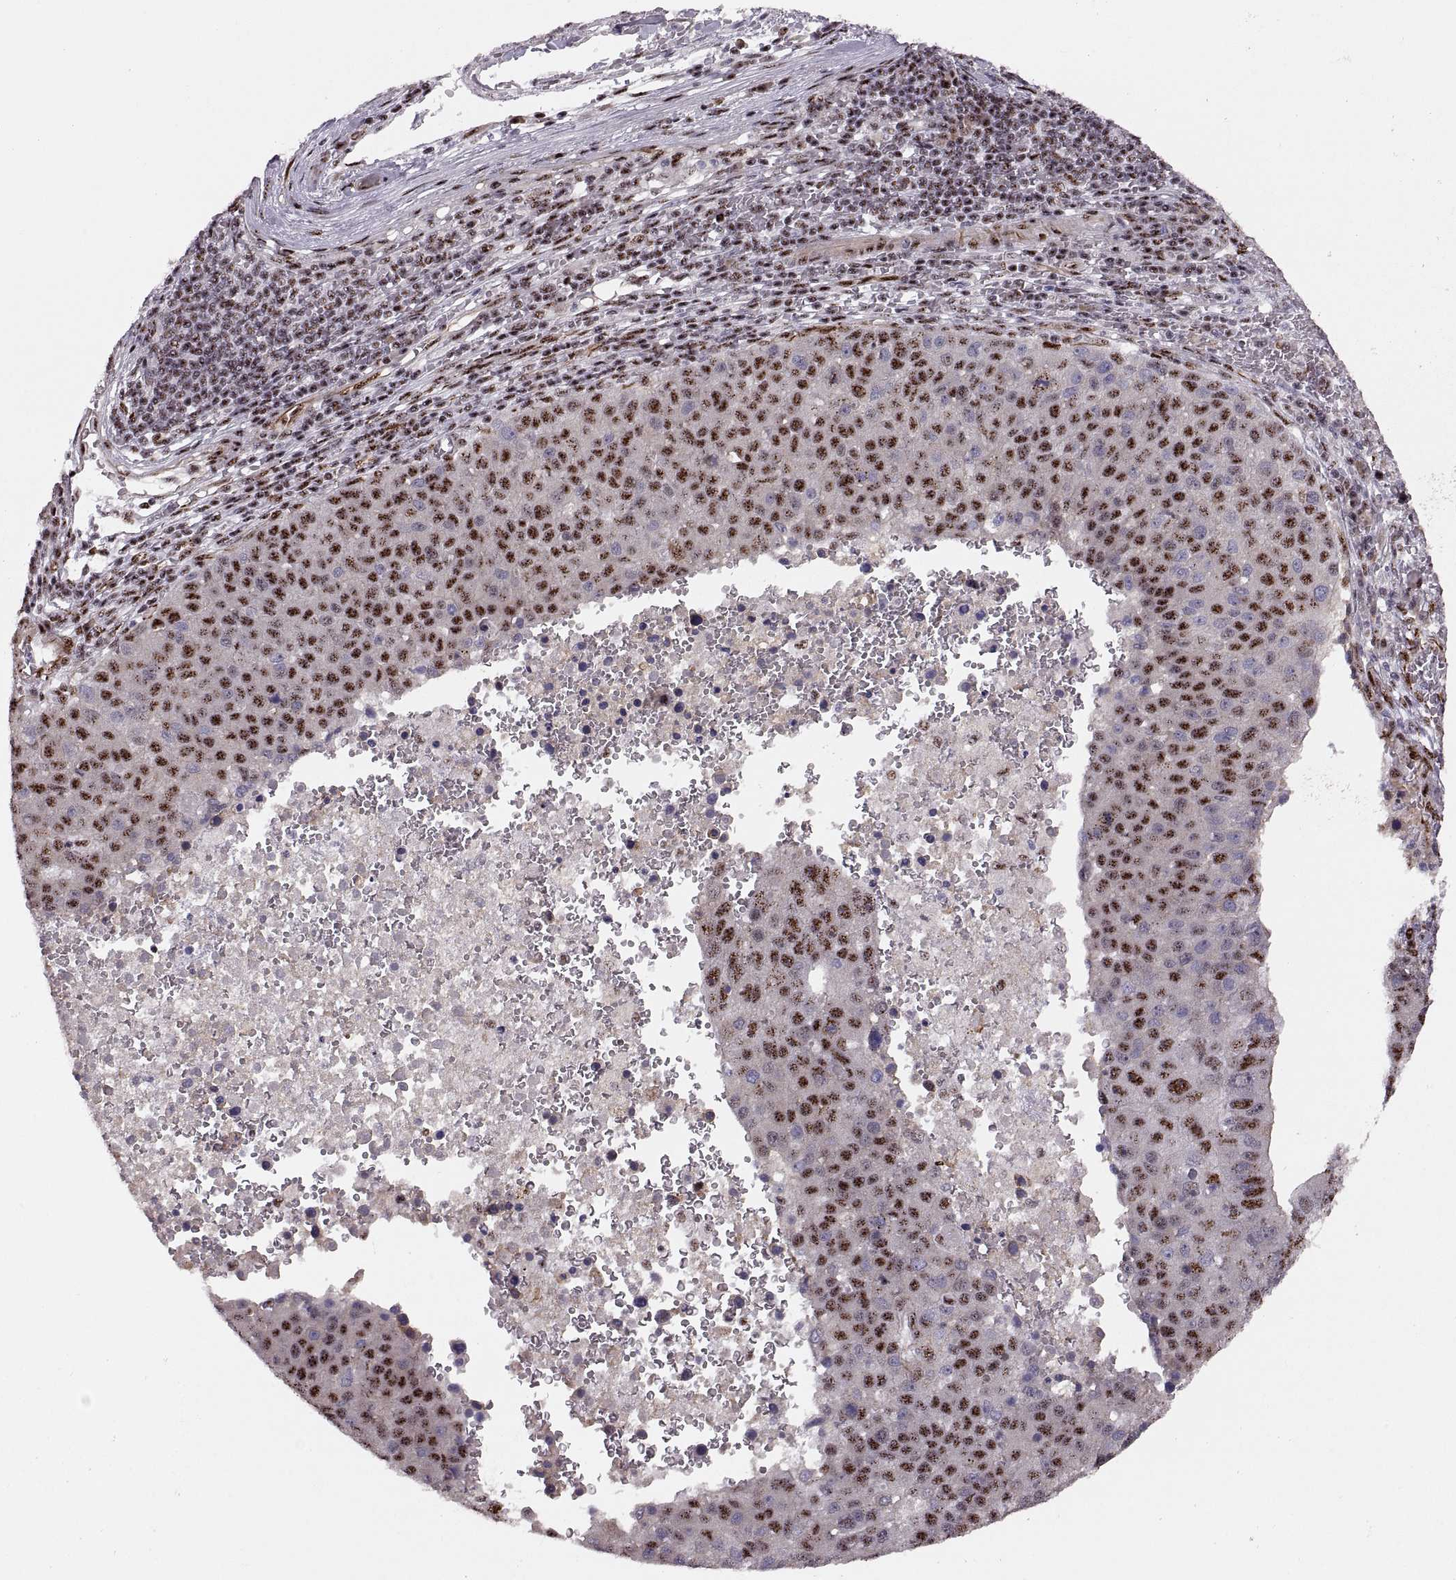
{"staining": {"intensity": "strong", "quantity": "25%-75%", "location": "nuclear"}, "tissue": "pancreatic cancer", "cell_type": "Tumor cells", "image_type": "cancer", "snomed": [{"axis": "morphology", "description": "Adenocarcinoma, NOS"}, {"axis": "topography", "description": "Pancreas"}], "caption": "Human pancreatic adenocarcinoma stained for a protein (brown) demonstrates strong nuclear positive staining in approximately 25%-75% of tumor cells.", "gene": "ZCCHC17", "patient": {"sex": "female", "age": 61}}